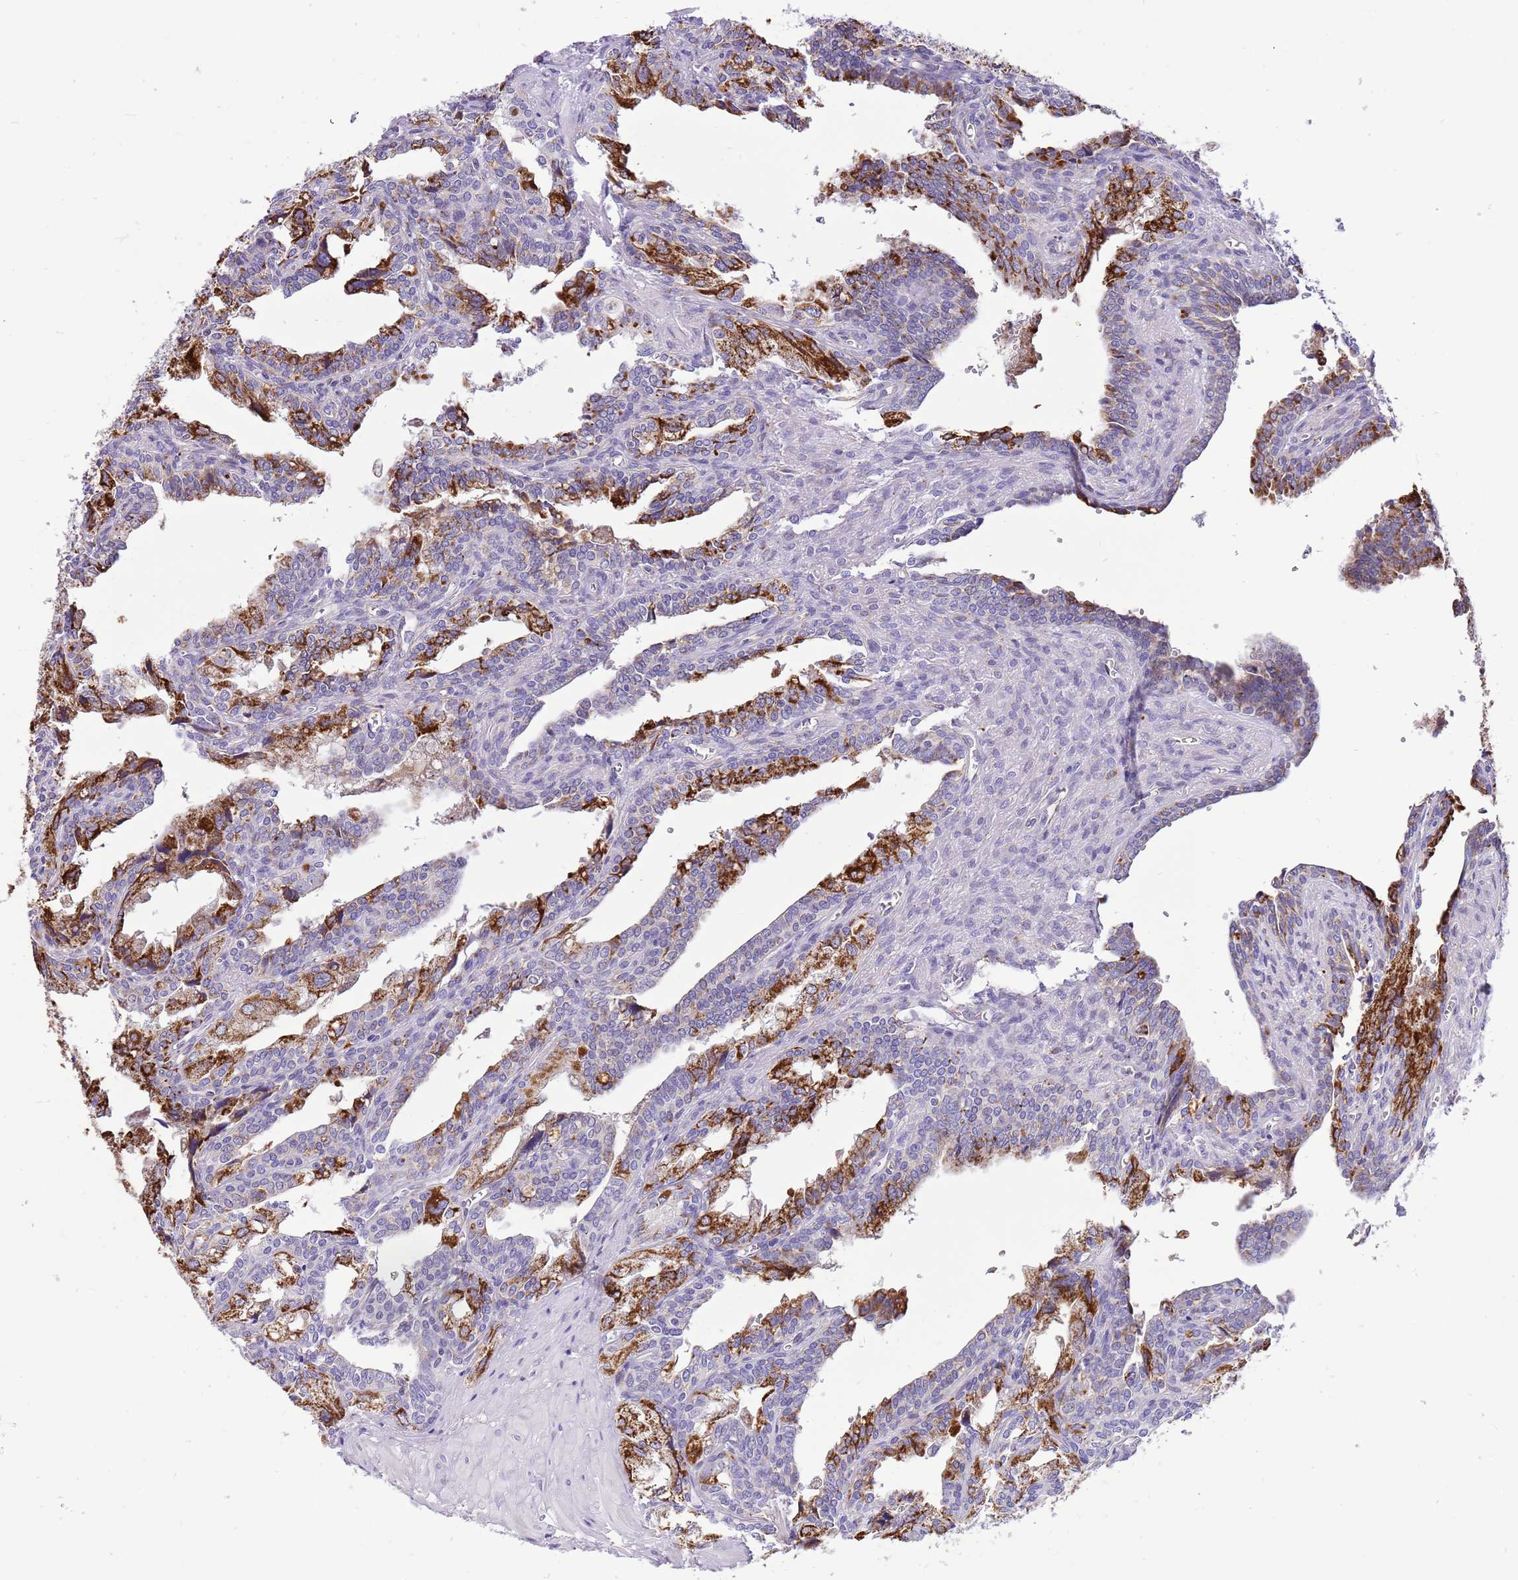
{"staining": {"intensity": "strong", "quantity": "25%-75%", "location": "cytoplasmic/membranous"}, "tissue": "seminal vesicle", "cell_type": "Glandular cells", "image_type": "normal", "snomed": [{"axis": "morphology", "description": "Normal tissue, NOS"}, {"axis": "topography", "description": "Seminal veicle"}], "caption": "Seminal vesicle stained with immunohistochemistry (IHC) displays strong cytoplasmic/membranous staining in approximately 25%-75% of glandular cells.", "gene": "COX17", "patient": {"sex": "male", "age": 67}}